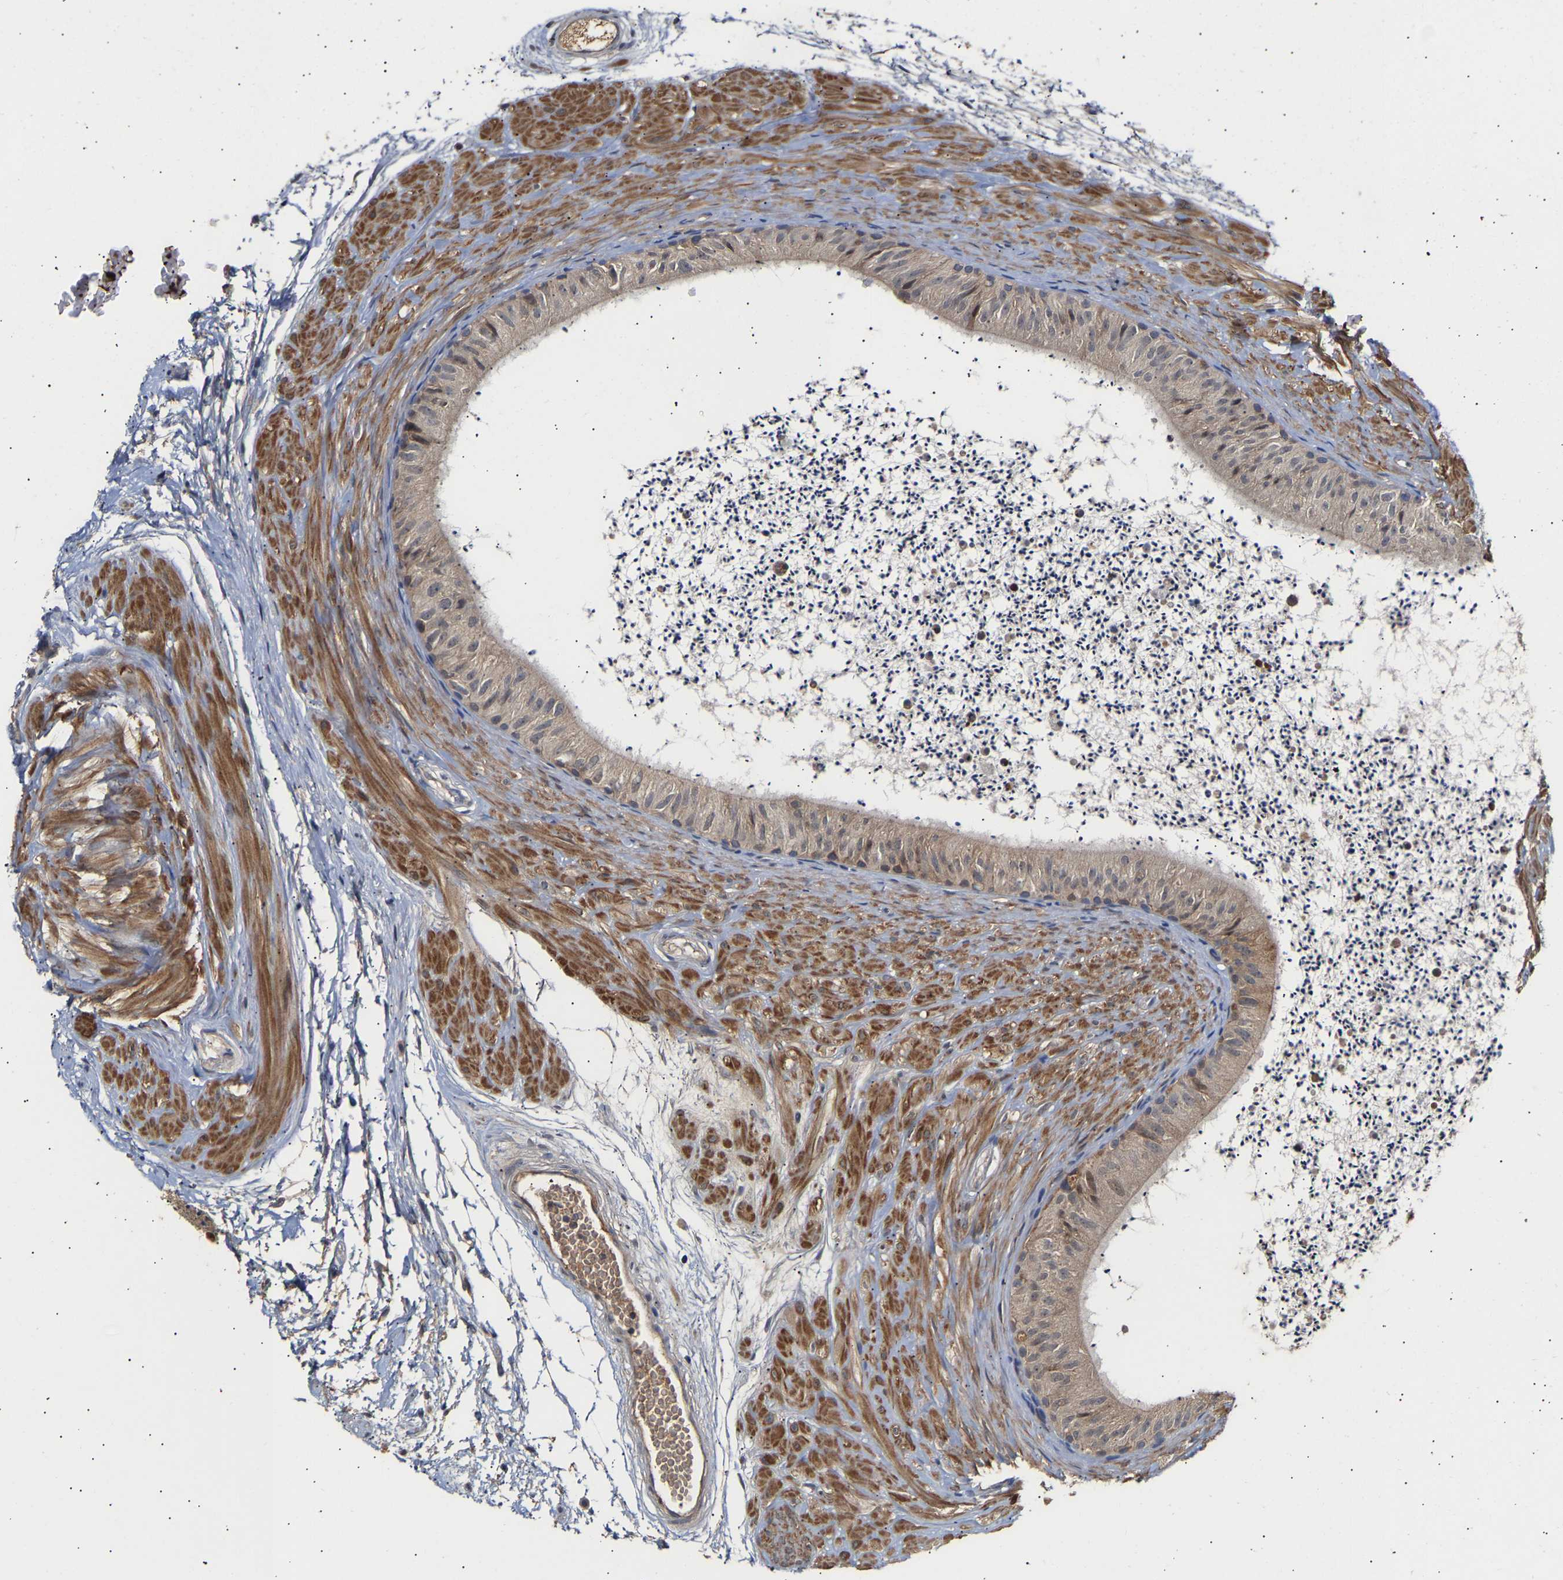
{"staining": {"intensity": "moderate", "quantity": ">75%", "location": "cytoplasmic/membranous"}, "tissue": "epididymis", "cell_type": "Glandular cells", "image_type": "normal", "snomed": [{"axis": "morphology", "description": "Normal tissue, NOS"}, {"axis": "topography", "description": "Epididymis"}], "caption": "An immunohistochemistry image of normal tissue is shown. Protein staining in brown highlights moderate cytoplasmic/membranous positivity in epididymis within glandular cells.", "gene": "KASH5", "patient": {"sex": "male", "age": 56}}